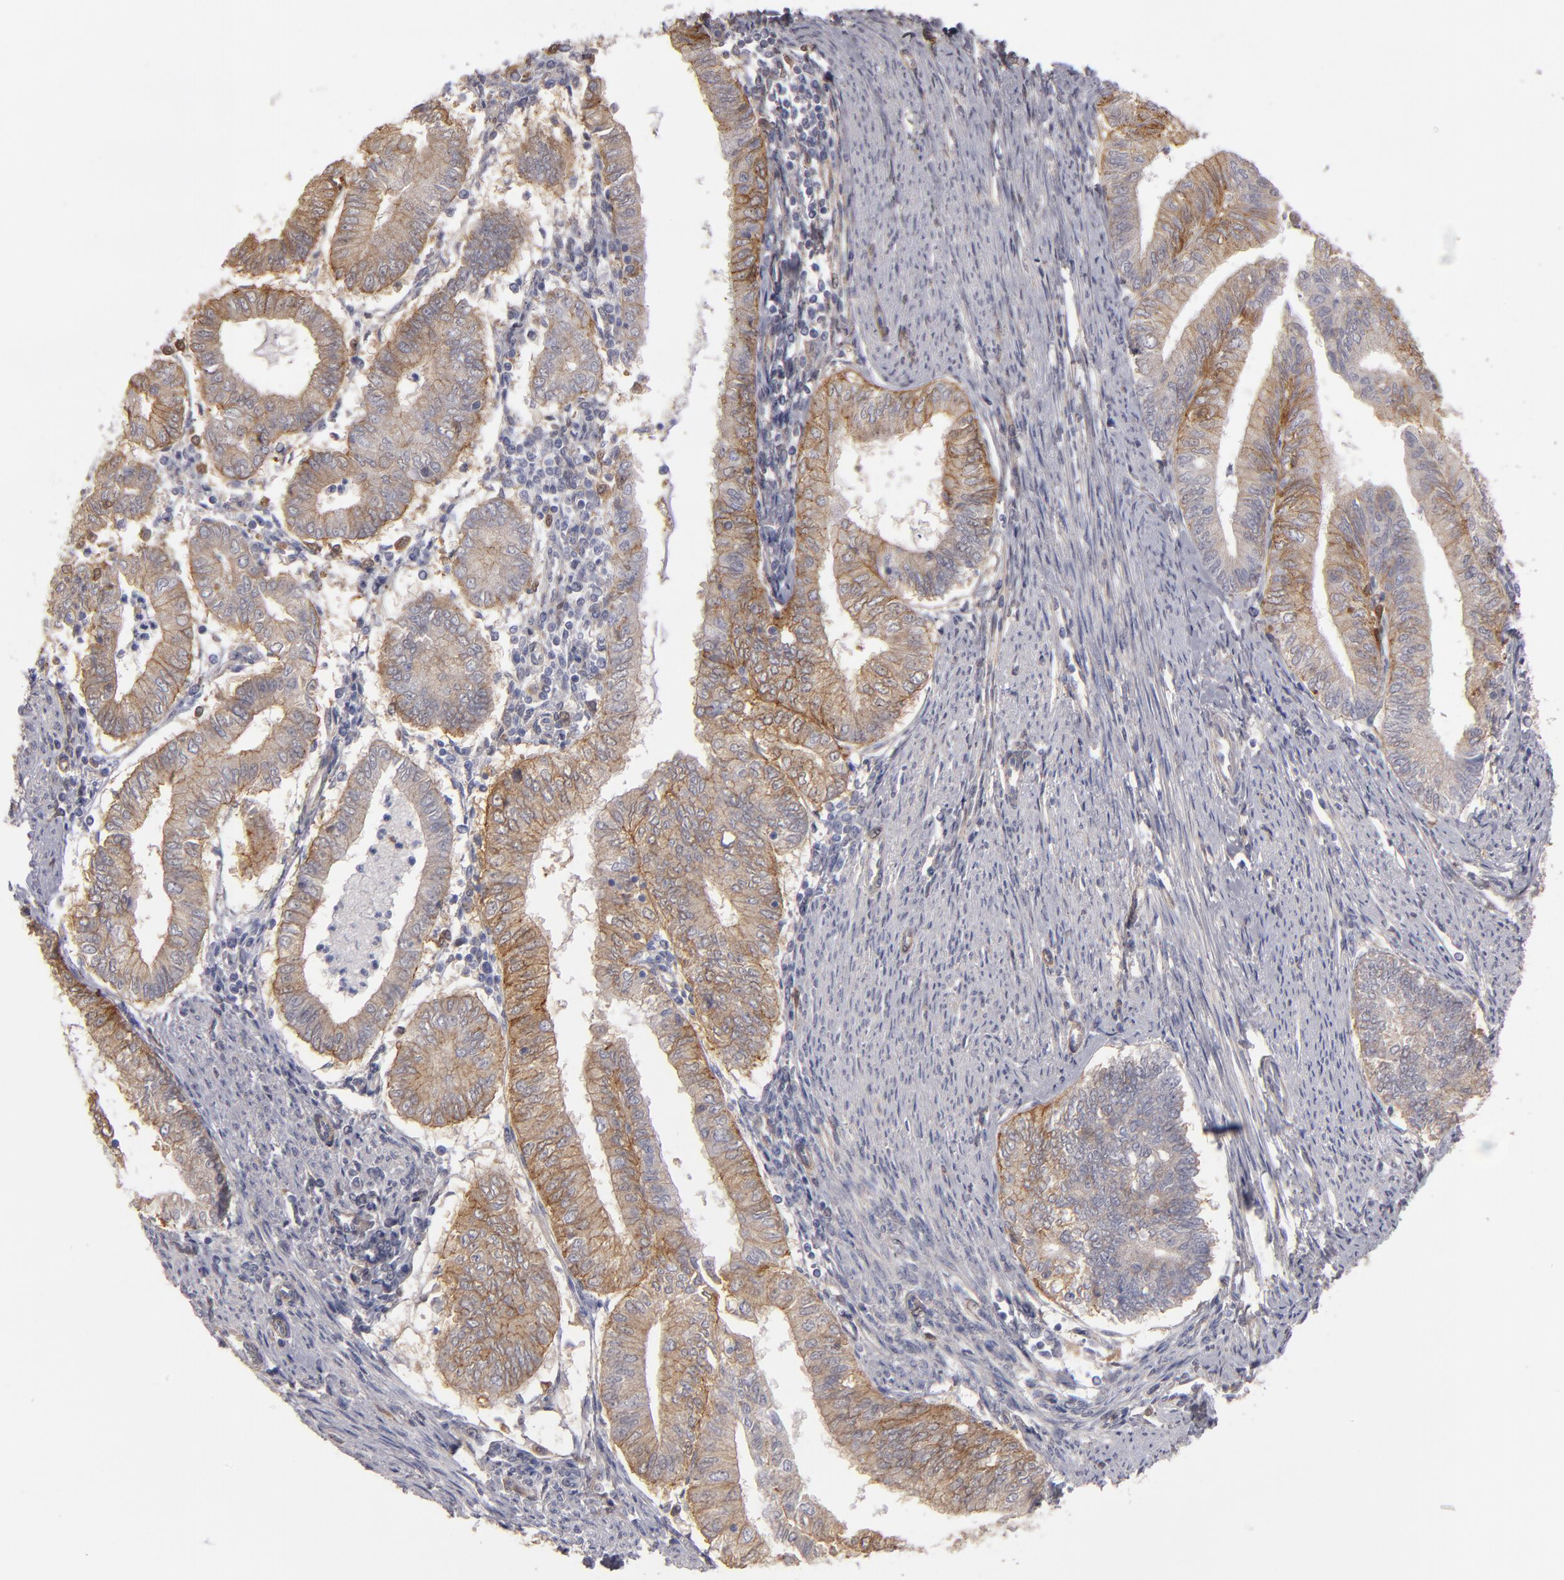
{"staining": {"intensity": "moderate", "quantity": ">75%", "location": "cytoplasmic/membranous"}, "tissue": "endometrial cancer", "cell_type": "Tumor cells", "image_type": "cancer", "snomed": [{"axis": "morphology", "description": "Adenocarcinoma, NOS"}, {"axis": "topography", "description": "Endometrium"}], "caption": "An immunohistochemistry (IHC) micrograph of neoplastic tissue is shown. Protein staining in brown labels moderate cytoplasmic/membranous positivity in endometrial adenocarcinoma within tumor cells. The staining was performed using DAB to visualize the protein expression in brown, while the nuclei were stained in blue with hematoxylin (Magnification: 20x).", "gene": "NDRG2", "patient": {"sex": "female", "age": 66}}